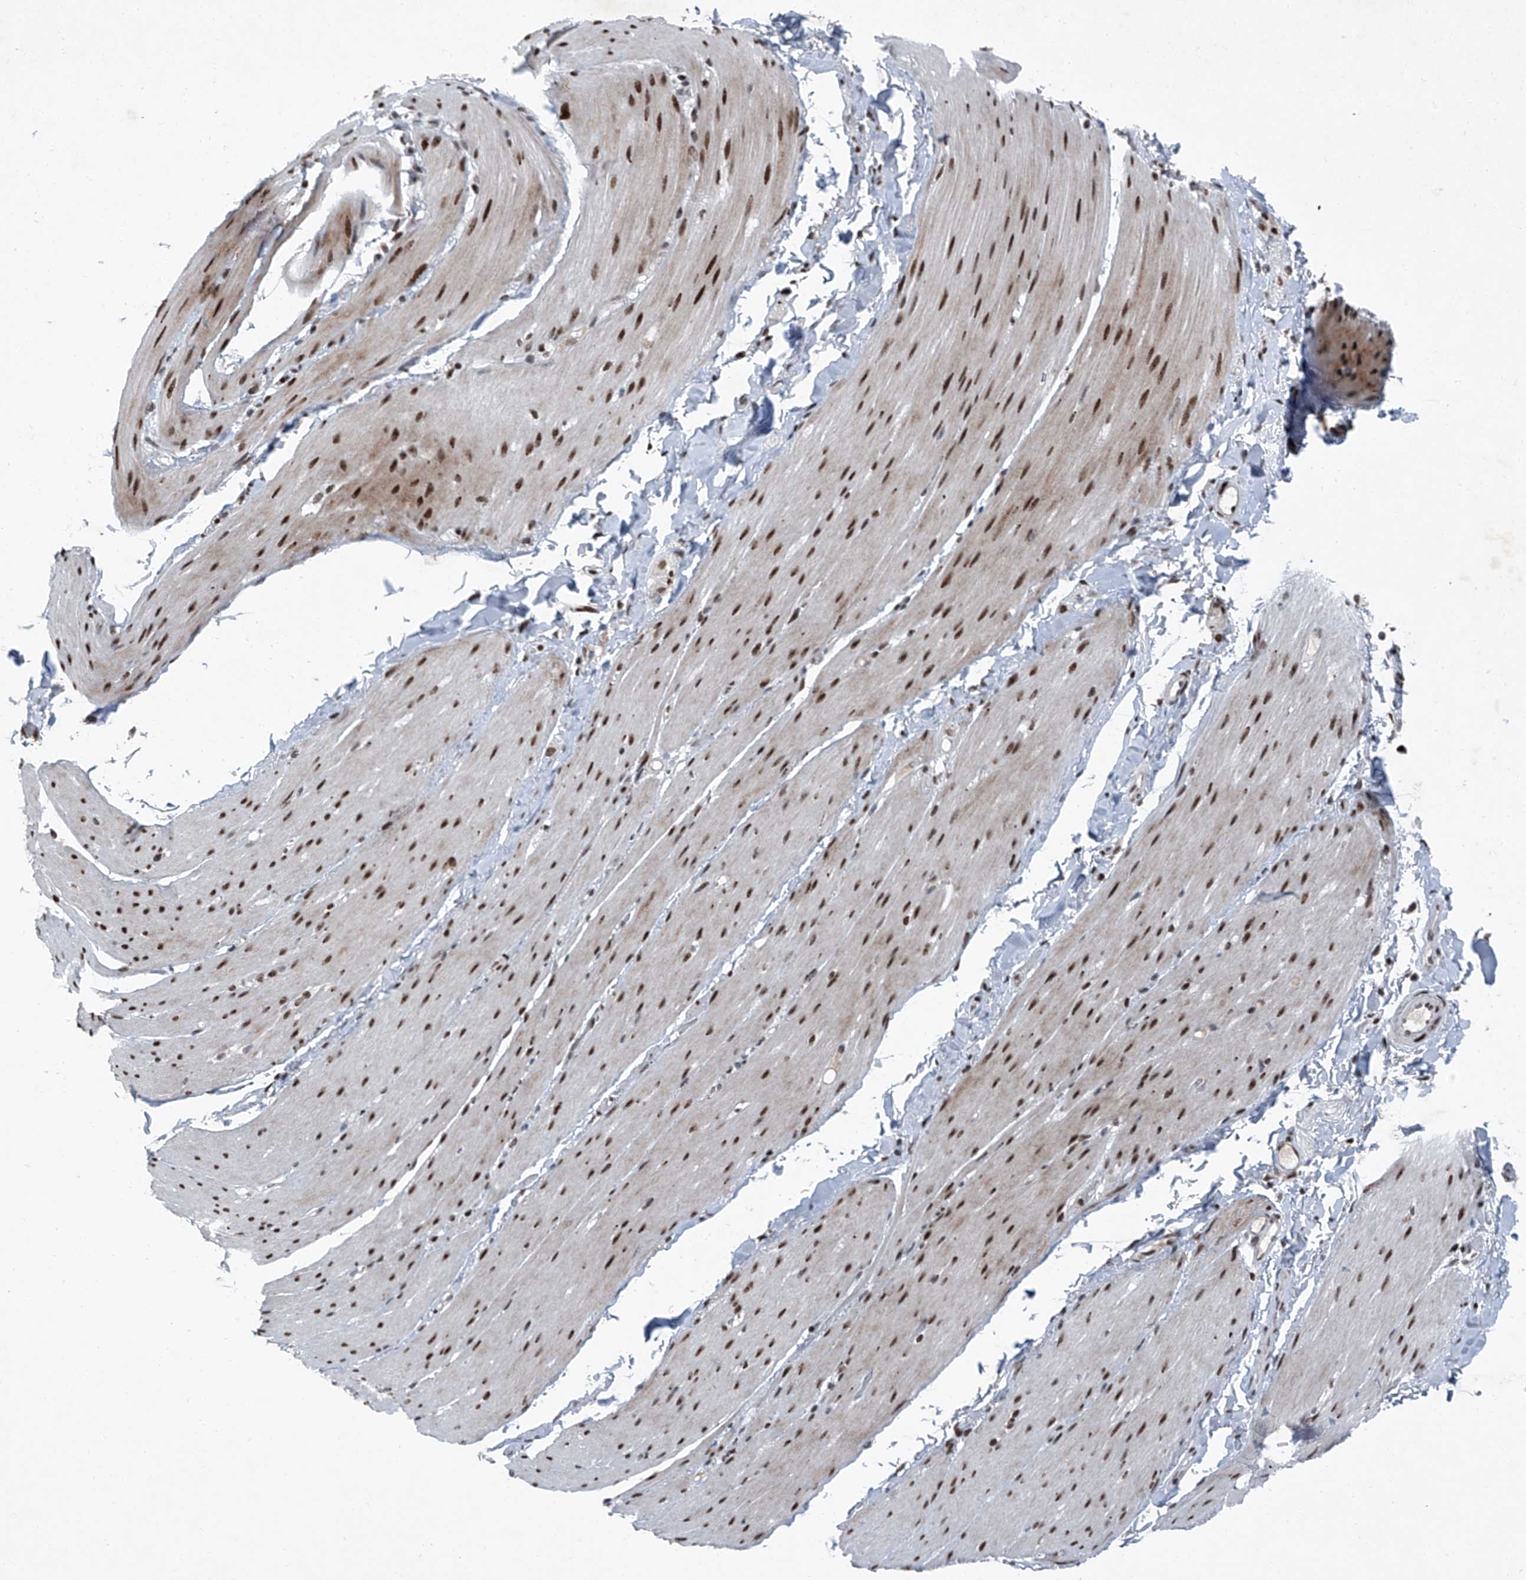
{"staining": {"intensity": "moderate", "quantity": ">75%", "location": "nuclear"}, "tissue": "smooth muscle", "cell_type": "Smooth muscle cells", "image_type": "normal", "snomed": [{"axis": "morphology", "description": "Normal tissue, NOS"}, {"axis": "topography", "description": "Smooth muscle"}, {"axis": "topography", "description": "Small intestine"}], "caption": "Smooth muscle stained with DAB immunohistochemistry demonstrates medium levels of moderate nuclear expression in about >75% of smooth muscle cells.", "gene": "BMI1", "patient": {"sex": "female", "age": 84}}